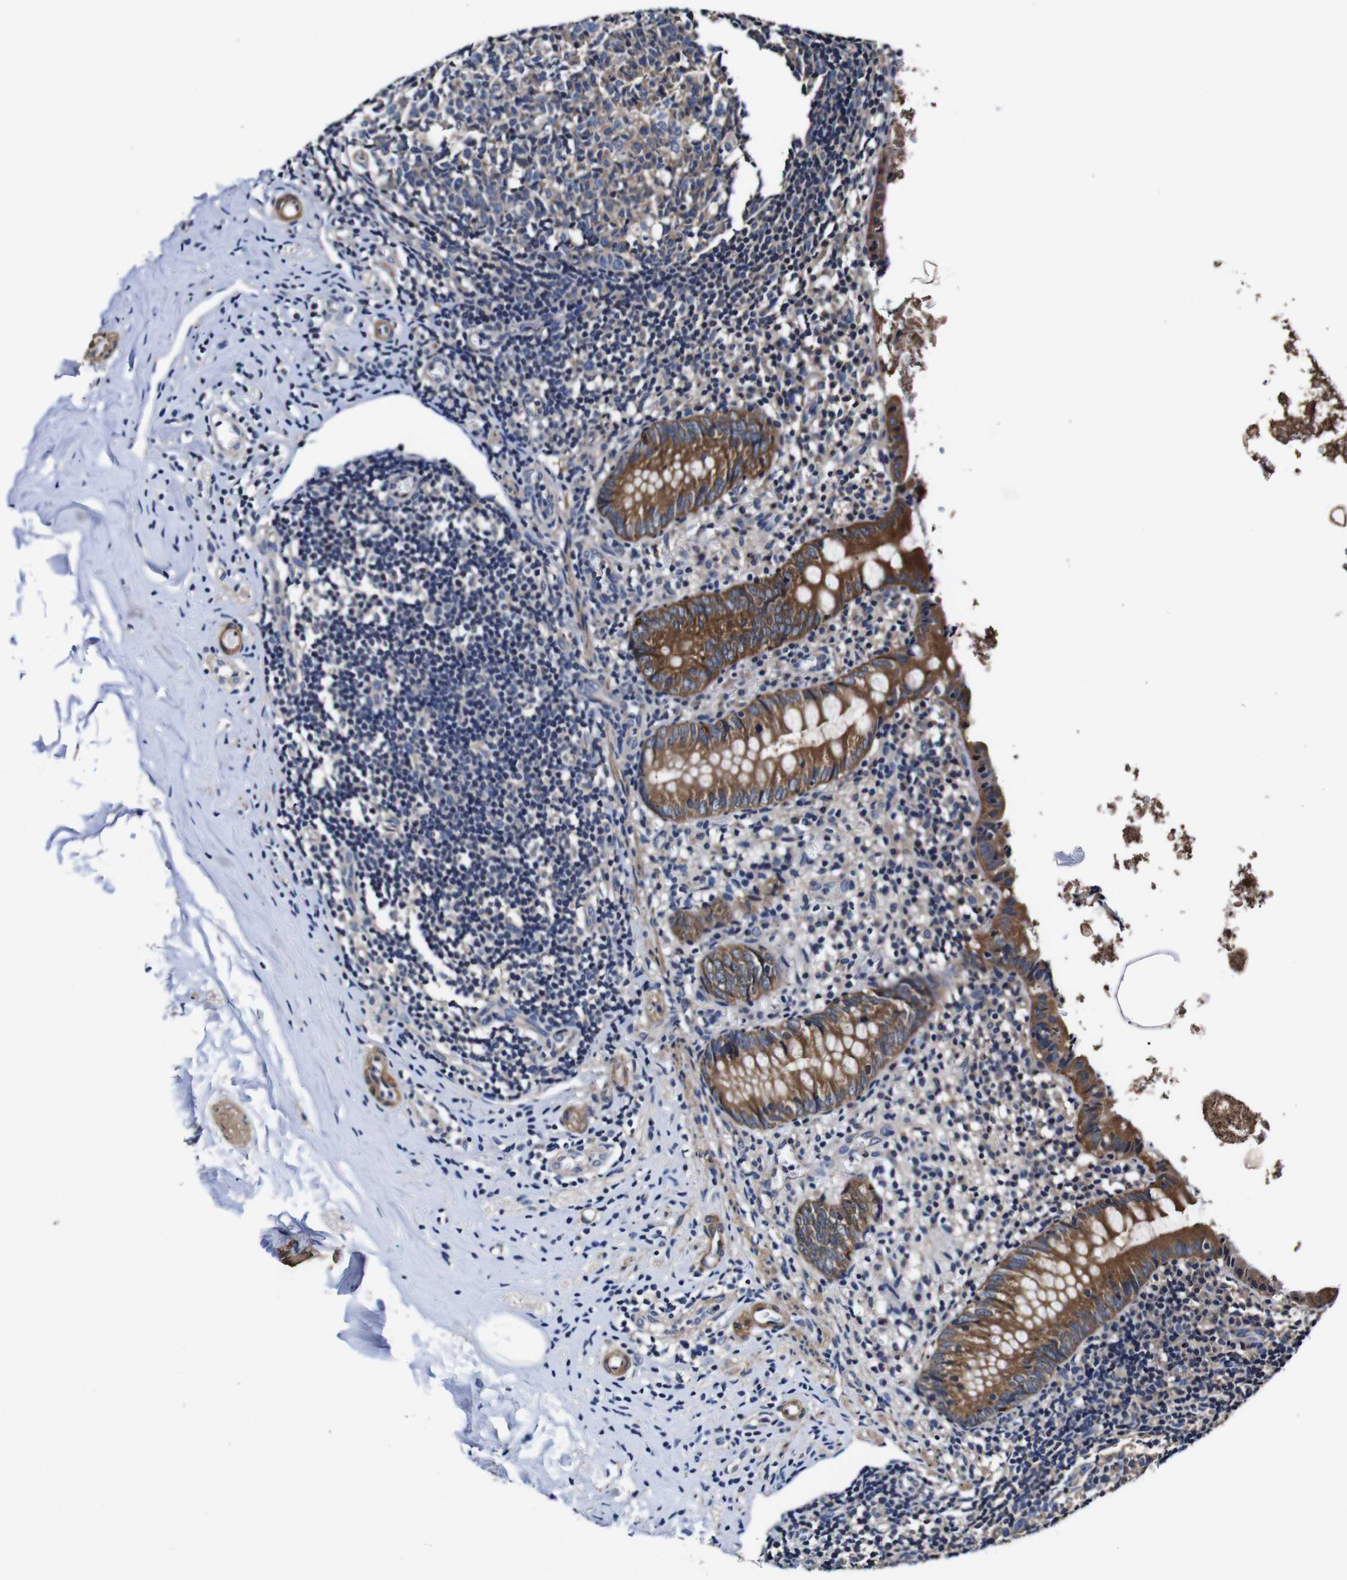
{"staining": {"intensity": "moderate", "quantity": ">75%", "location": "cytoplasmic/membranous"}, "tissue": "appendix", "cell_type": "Glandular cells", "image_type": "normal", "snomed": [{"axis": "morphology", "description": "Normal tissue, NOS"}, {"axis": "topography", "description": "Appendix"}], "caption": "High-magnification brightfield microscopy of benign appendix stained with DAB (3,3'-diaminobenzidine) (brown) and counterstained with hematoxylin (blue). glandular cells exhibit moderate cytoplasmic/membranous positivity is appreciated in approximately>75% of cells.", "gene": "PDCD6IP", "patient": {"sex": "female", "age": 10}}